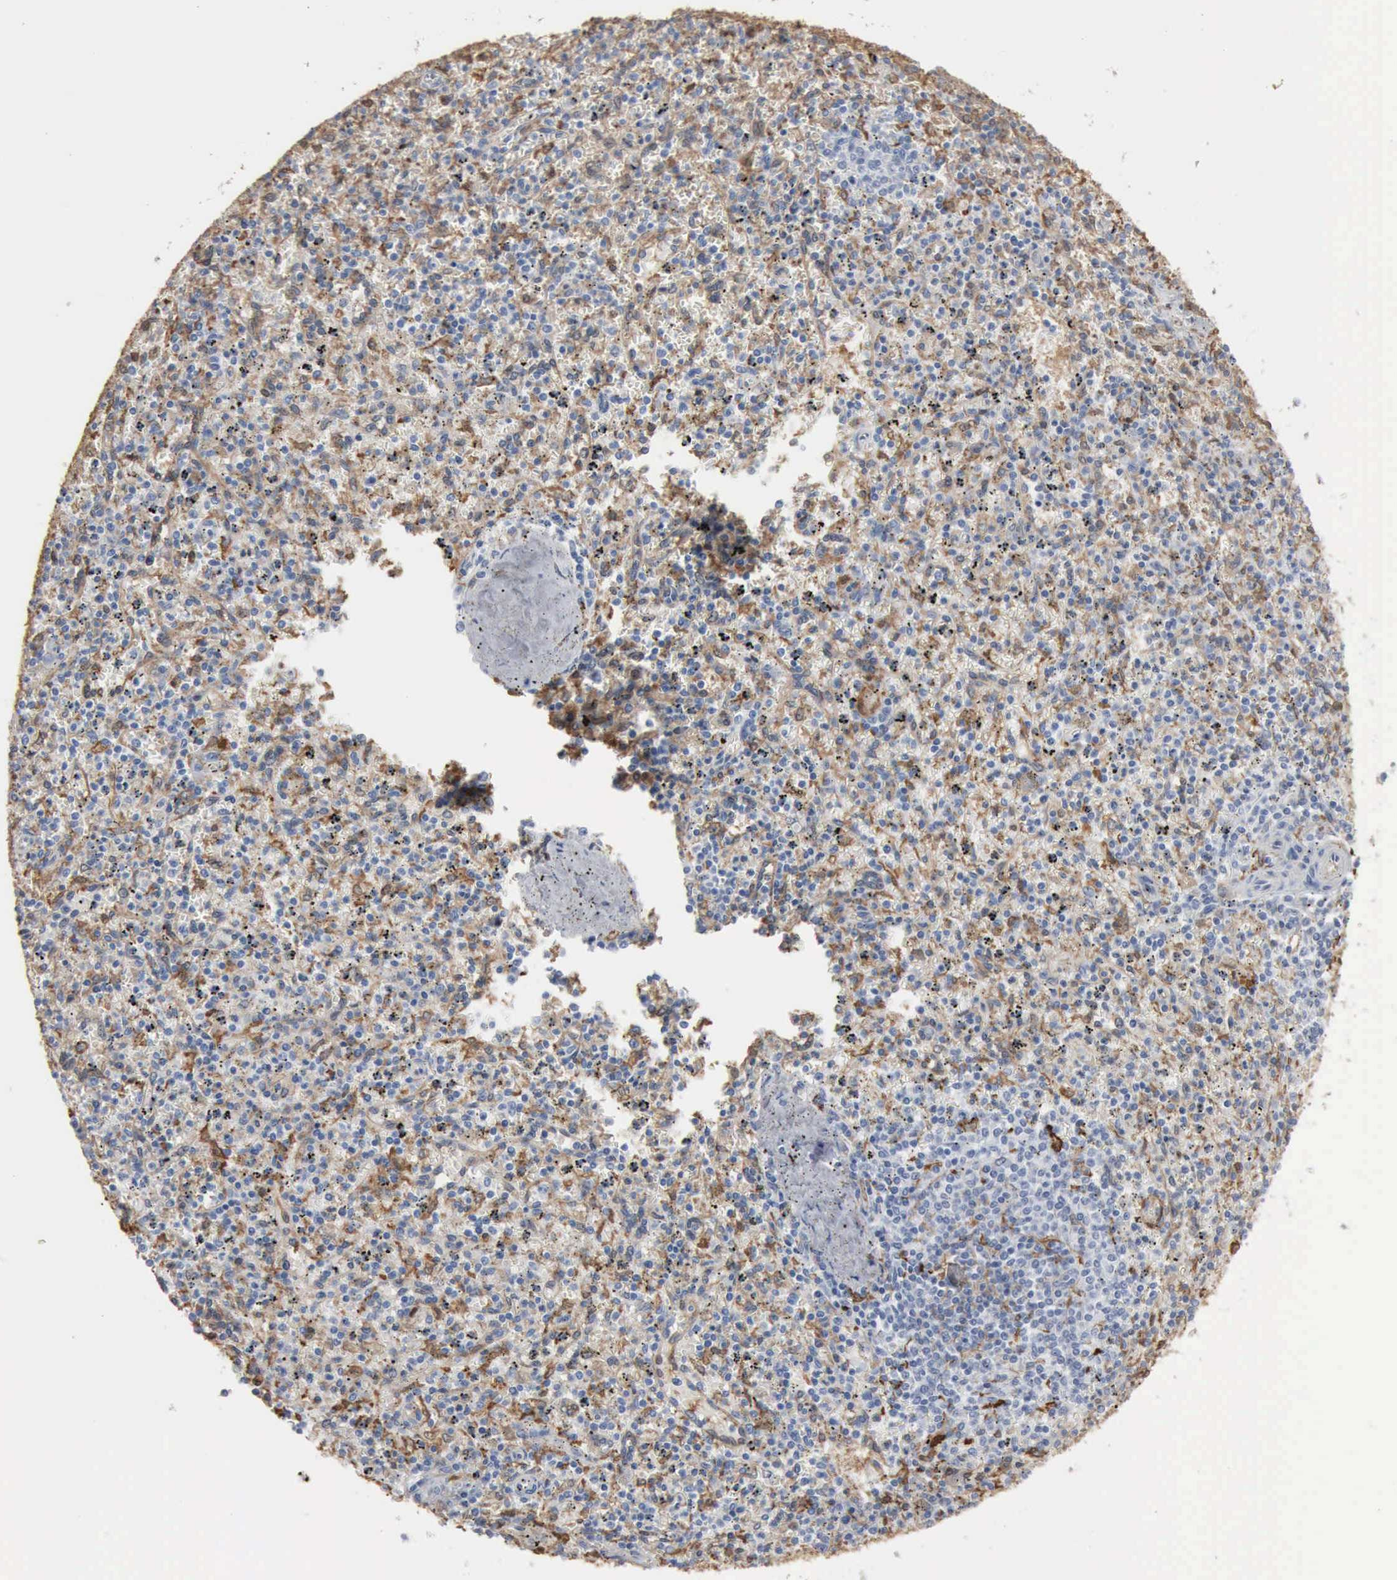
{"staining": {"intensity": "negative", "quantity": "none", "location": "none"}, "tissue": "spleen", "cell_type": "Cells in red pulp", "image_type": "normal", "snomed": [{"axis": "morphology", "description": "Normal tissue, NOS"}, {"axis": "topography", "description": "Spleen"}], "caption": "Cells in red pulp show no significant positivity in unremarkable spleen. (Stains: DAB (3,3'-diaminobenzidine) immunohistochemistry with hematoxylin counter stain, Microscopy: brightfield microscopy at high magnification).", "gene": "FSCN1", "patient": {"sex": "male", "age": 72}}